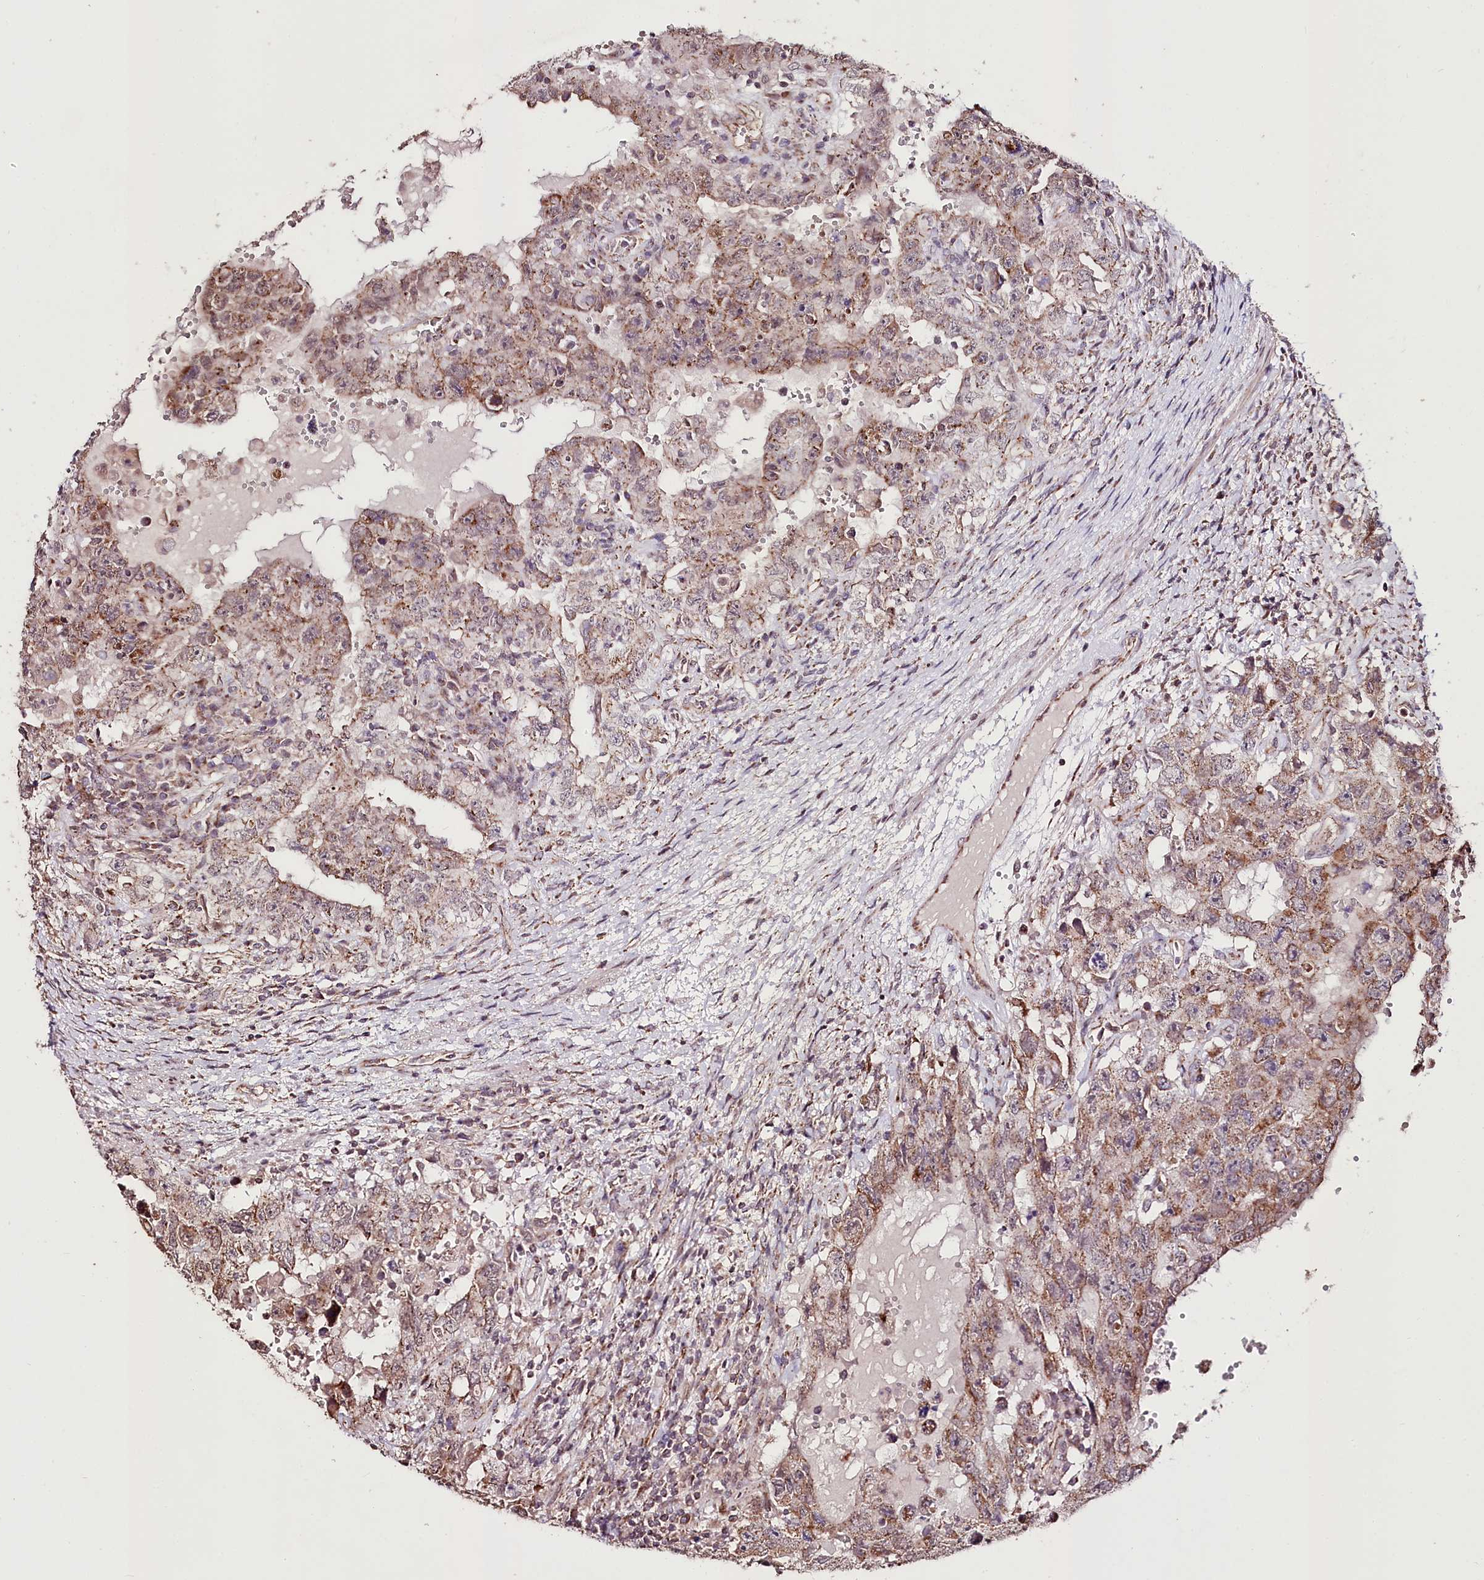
{"staining": {"intensity": "weak", "quantity": ">75%", "location": "cytoplasmic/membranous"}, "tissue": "testis cancer", "cell_type": "Tumor cells", "image_type": "cancer", "snomed": [{"axis": "morphology", "description": "Carcinoma, Embryonal, NOS"}, {"axis": "topography", "description": "Testis"}], "caption": "Immunohistochemistry micrograph of neoplastic tissue: testis cancer stained using immunohistochemistry demonstrates low levels of weak protein expression localized specifically in the cytoplasmic/membranous of tumor cells, appearing as a cytoplasmic/membranous brown color.", "gene": "CARD19", "patient": {"sex": "male", "age": 26}}